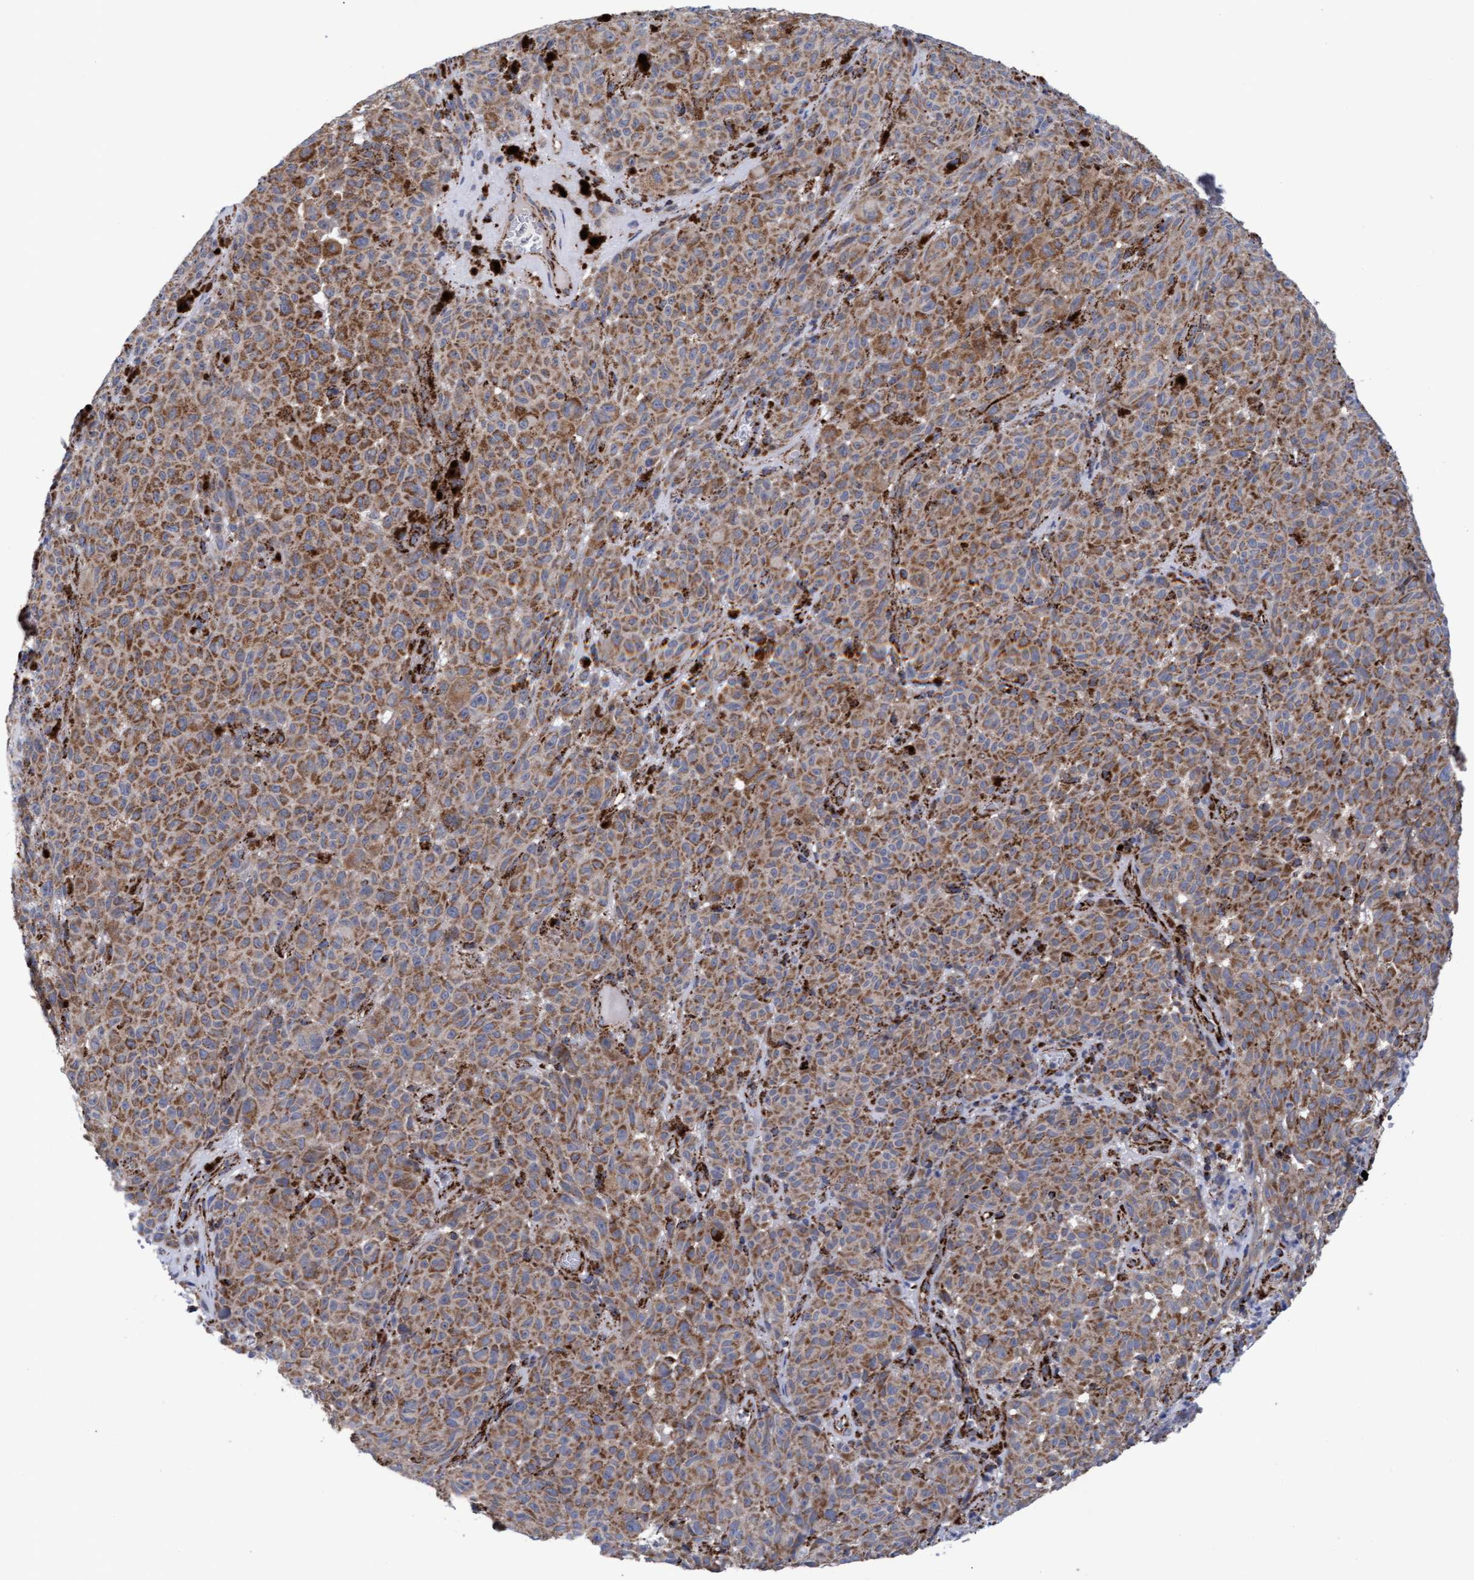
{"staining": {"intensity": "moderate", "quantity": ">75%", "location": "cytoplasmic/membranous"}, "tissue": "melanoma", "cell_type": "Tumor cells", "image_type": "cancer", "snomed": [{"axis": "morphology", "description": "Malignant melanoma, NOS"}, {"axis": "topography", "description": "Skin"}], "caption": "A brown stain shows moderate cytoplasmic/membranous expression of a protein in melanoma tumor cells. The protein of interest is stained brown, and the nuclei are stained in blue (DAB (3,3'-diaminobenzidine) IHC with brightfield microscopy, high magnification).", "gene": "MRPL38", "patient": {"sex": "female", "age": 82}}